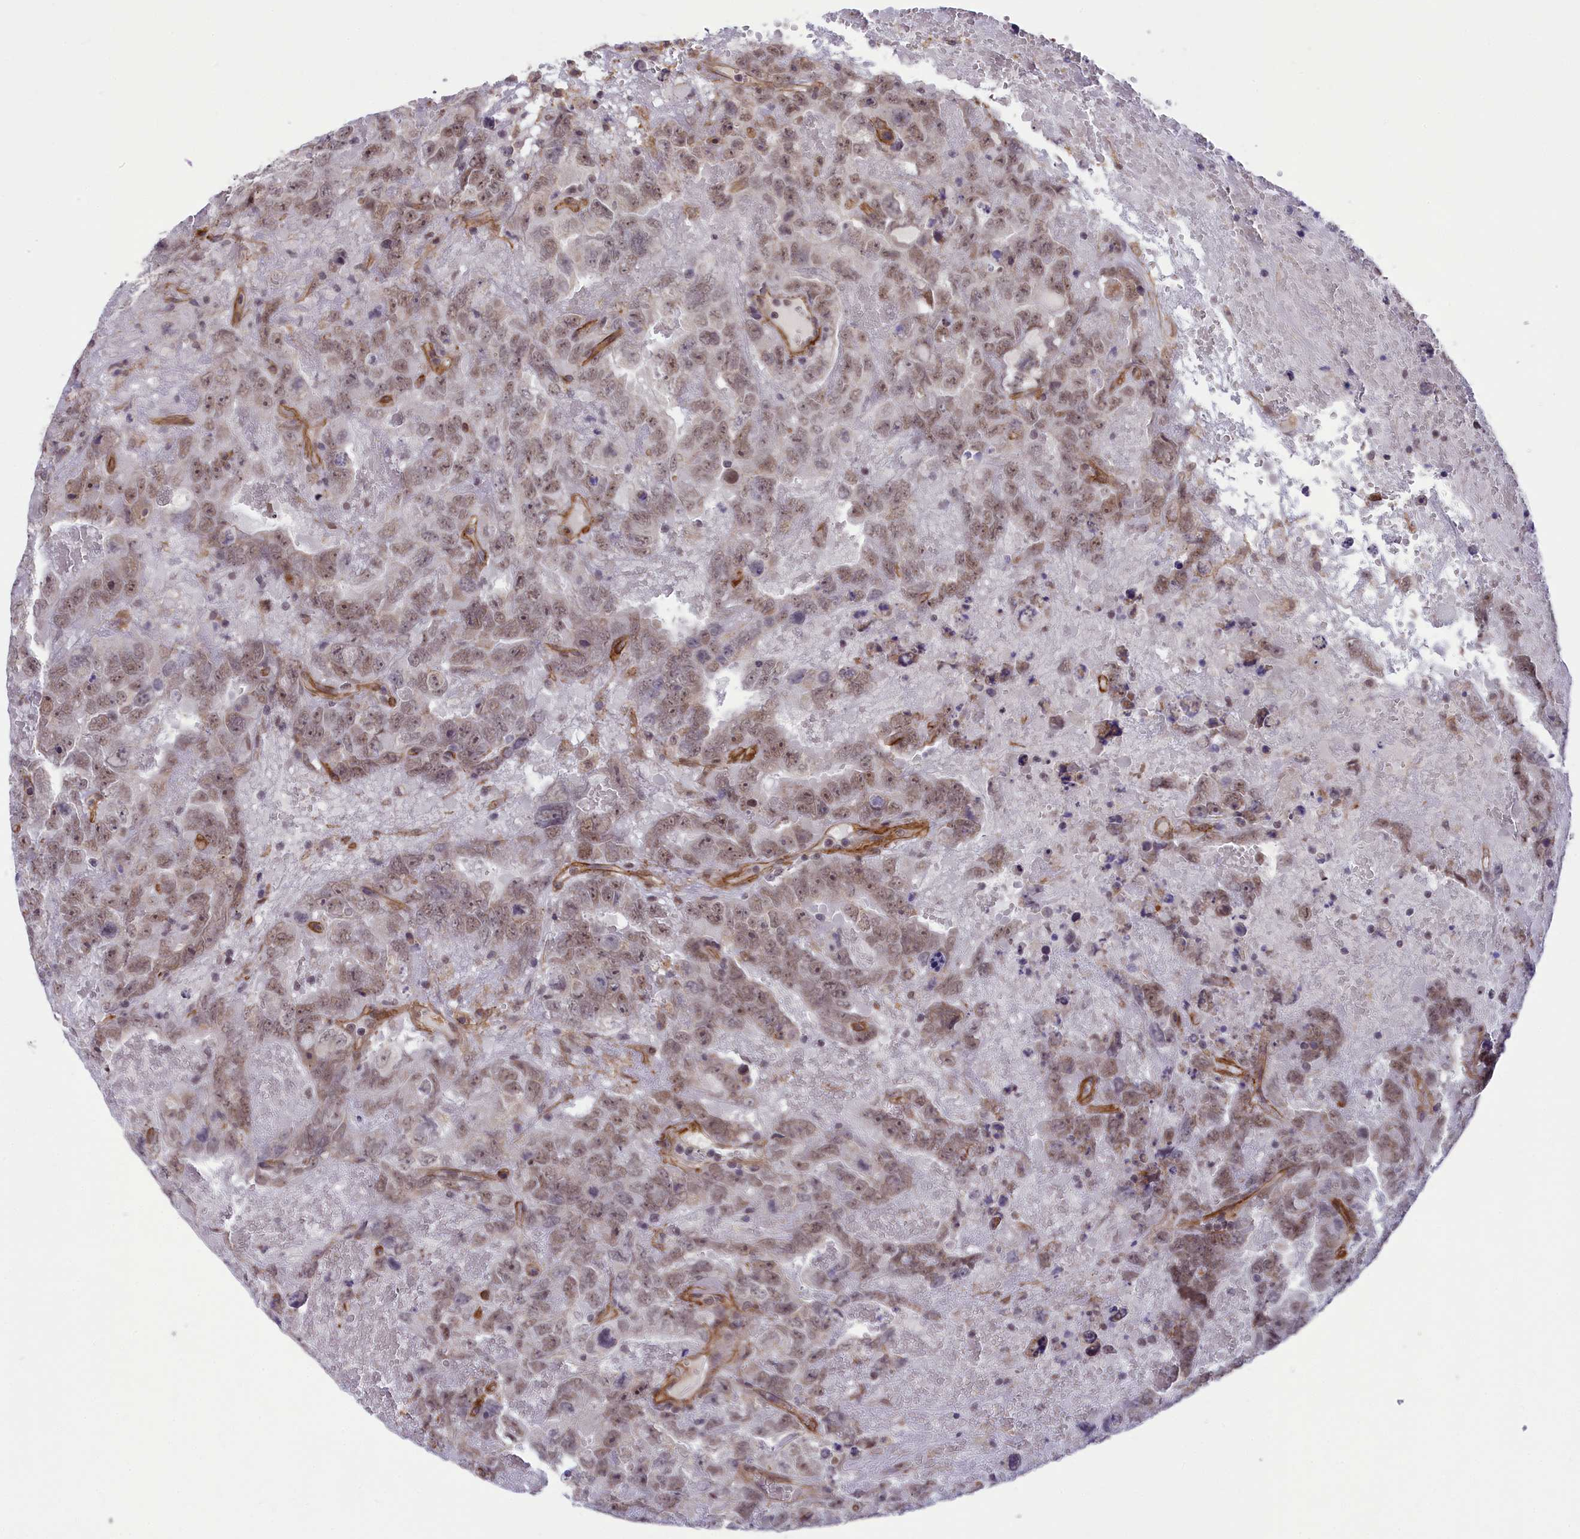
{"staining": {"intensity": "moderate", "quantity": ">75%", "location": "nuclear"}, "tissue": "testis cancer", "cell_type": "Tumor cells", "image_type": "cancer", "snomed": [{"axis": "morphology", "description": "Carcinoma, Embryonal, NOS"}, {"axis": "topography", "description": "Testis"}], "caption": "Immunohistochemistry of human embryonal carcinoma (testis) exhibits medium levels of moderate nuclear positivity in about >75% of tumor cells. Ihc stains the protein in brown and the nuclei are stained blue.", "gene": "TNS1", "patient": {"sex": "male", "age": 45}}